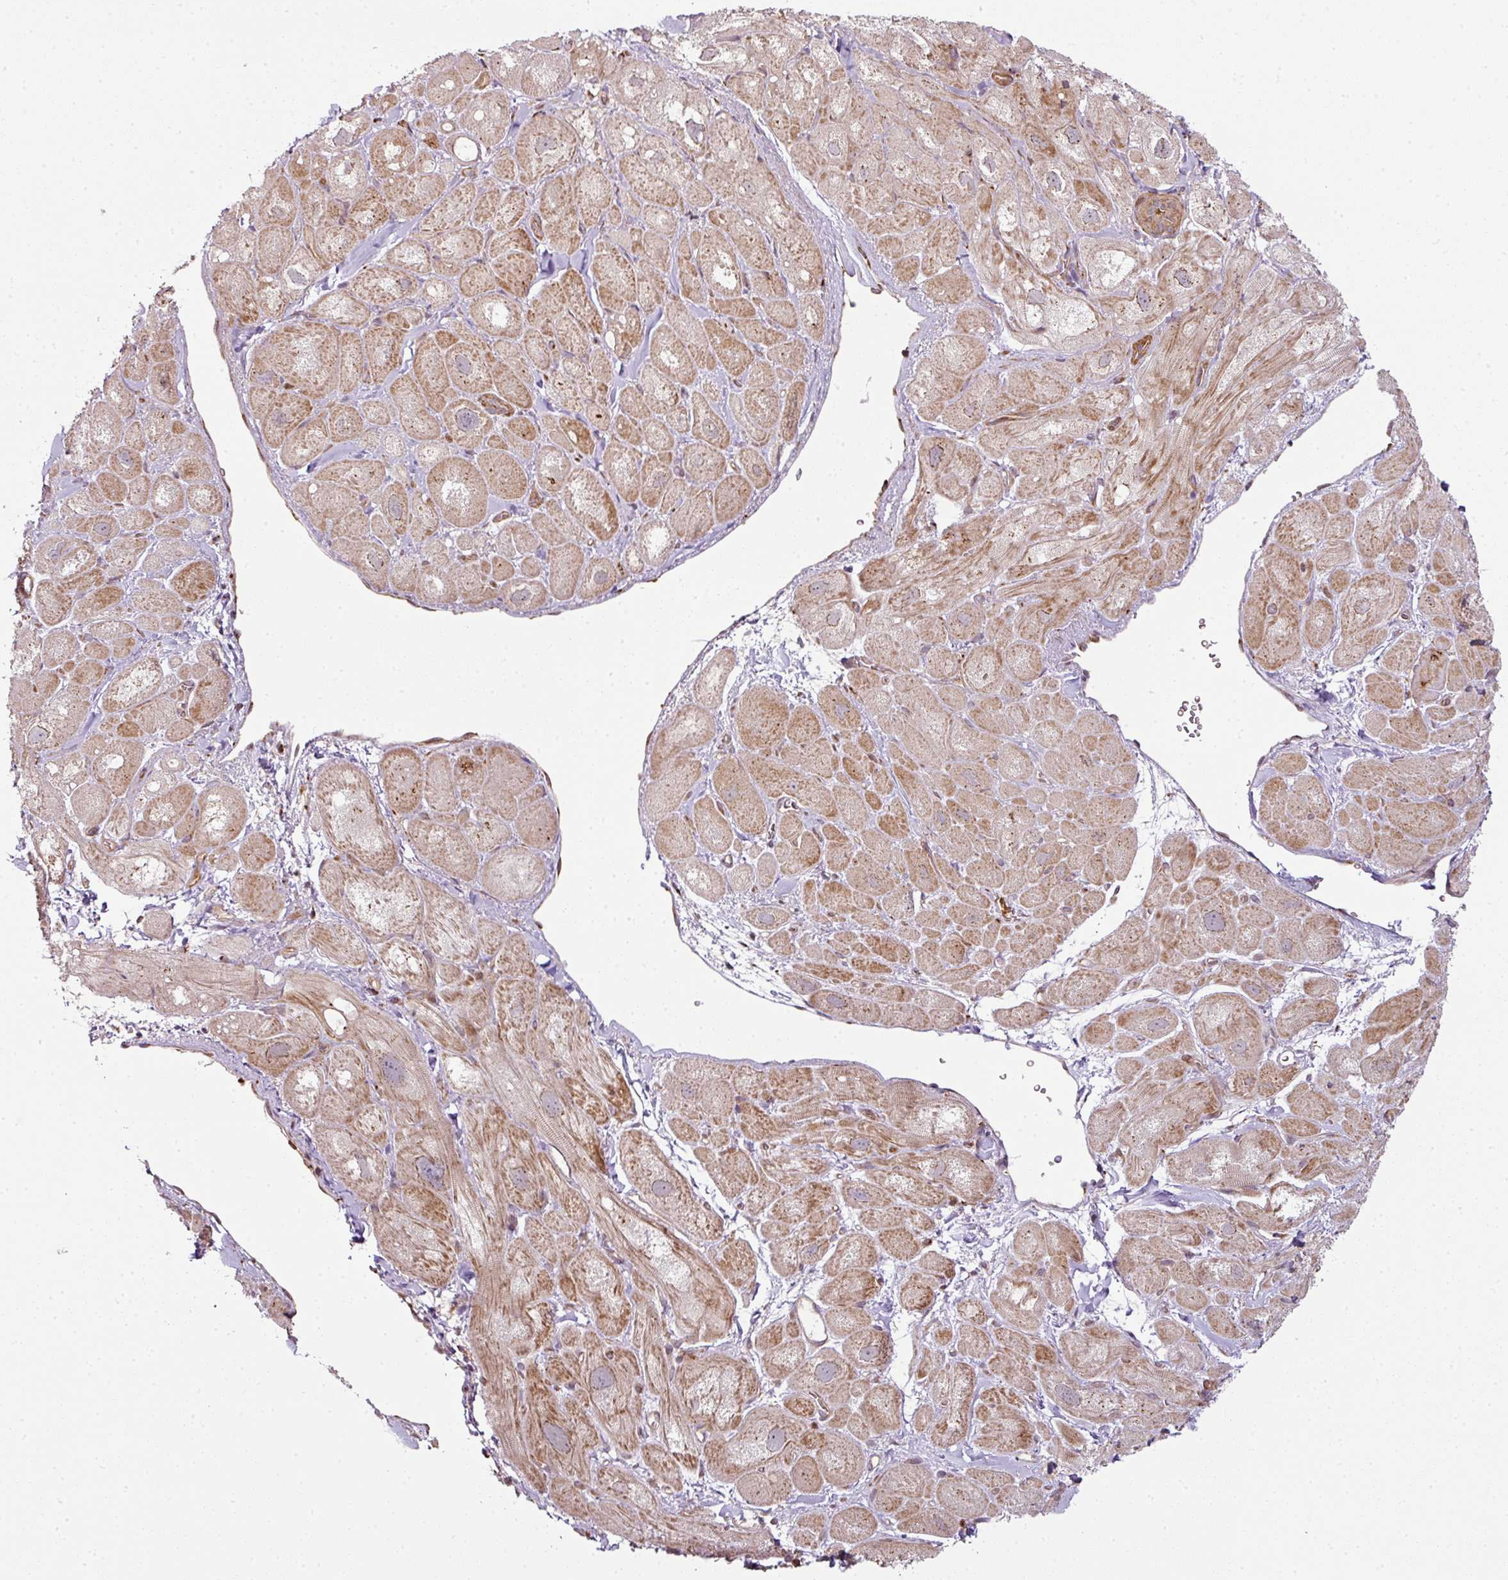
{"staining": {"intensity": "moderate", "quantity": ">75%", "location": "cytoplasmic/membranous"}, "tissue": "heart muscle", "cell_type": "Cardiomyocytes", "image_type": "normal", "snomed": [{"axis": "morphology", "description": "Normal tissue, NOS"}, {"axis": "topography", "description": "Heart"}], "caption": "Heart muscle stained with immunohistochemistry demonstrates moderate cytoplasmic/membranous expression in about >75% of cardiomyocytes. The staining was performed using DAB (3,3'-diaminobenzidine) to visualize the protein expression in brown, while the nuclei were stained in blue with hematoxylin (Magnification: 20x).", "gene": "ATAT1", "patient": {"sex": "male", "age": 49}}